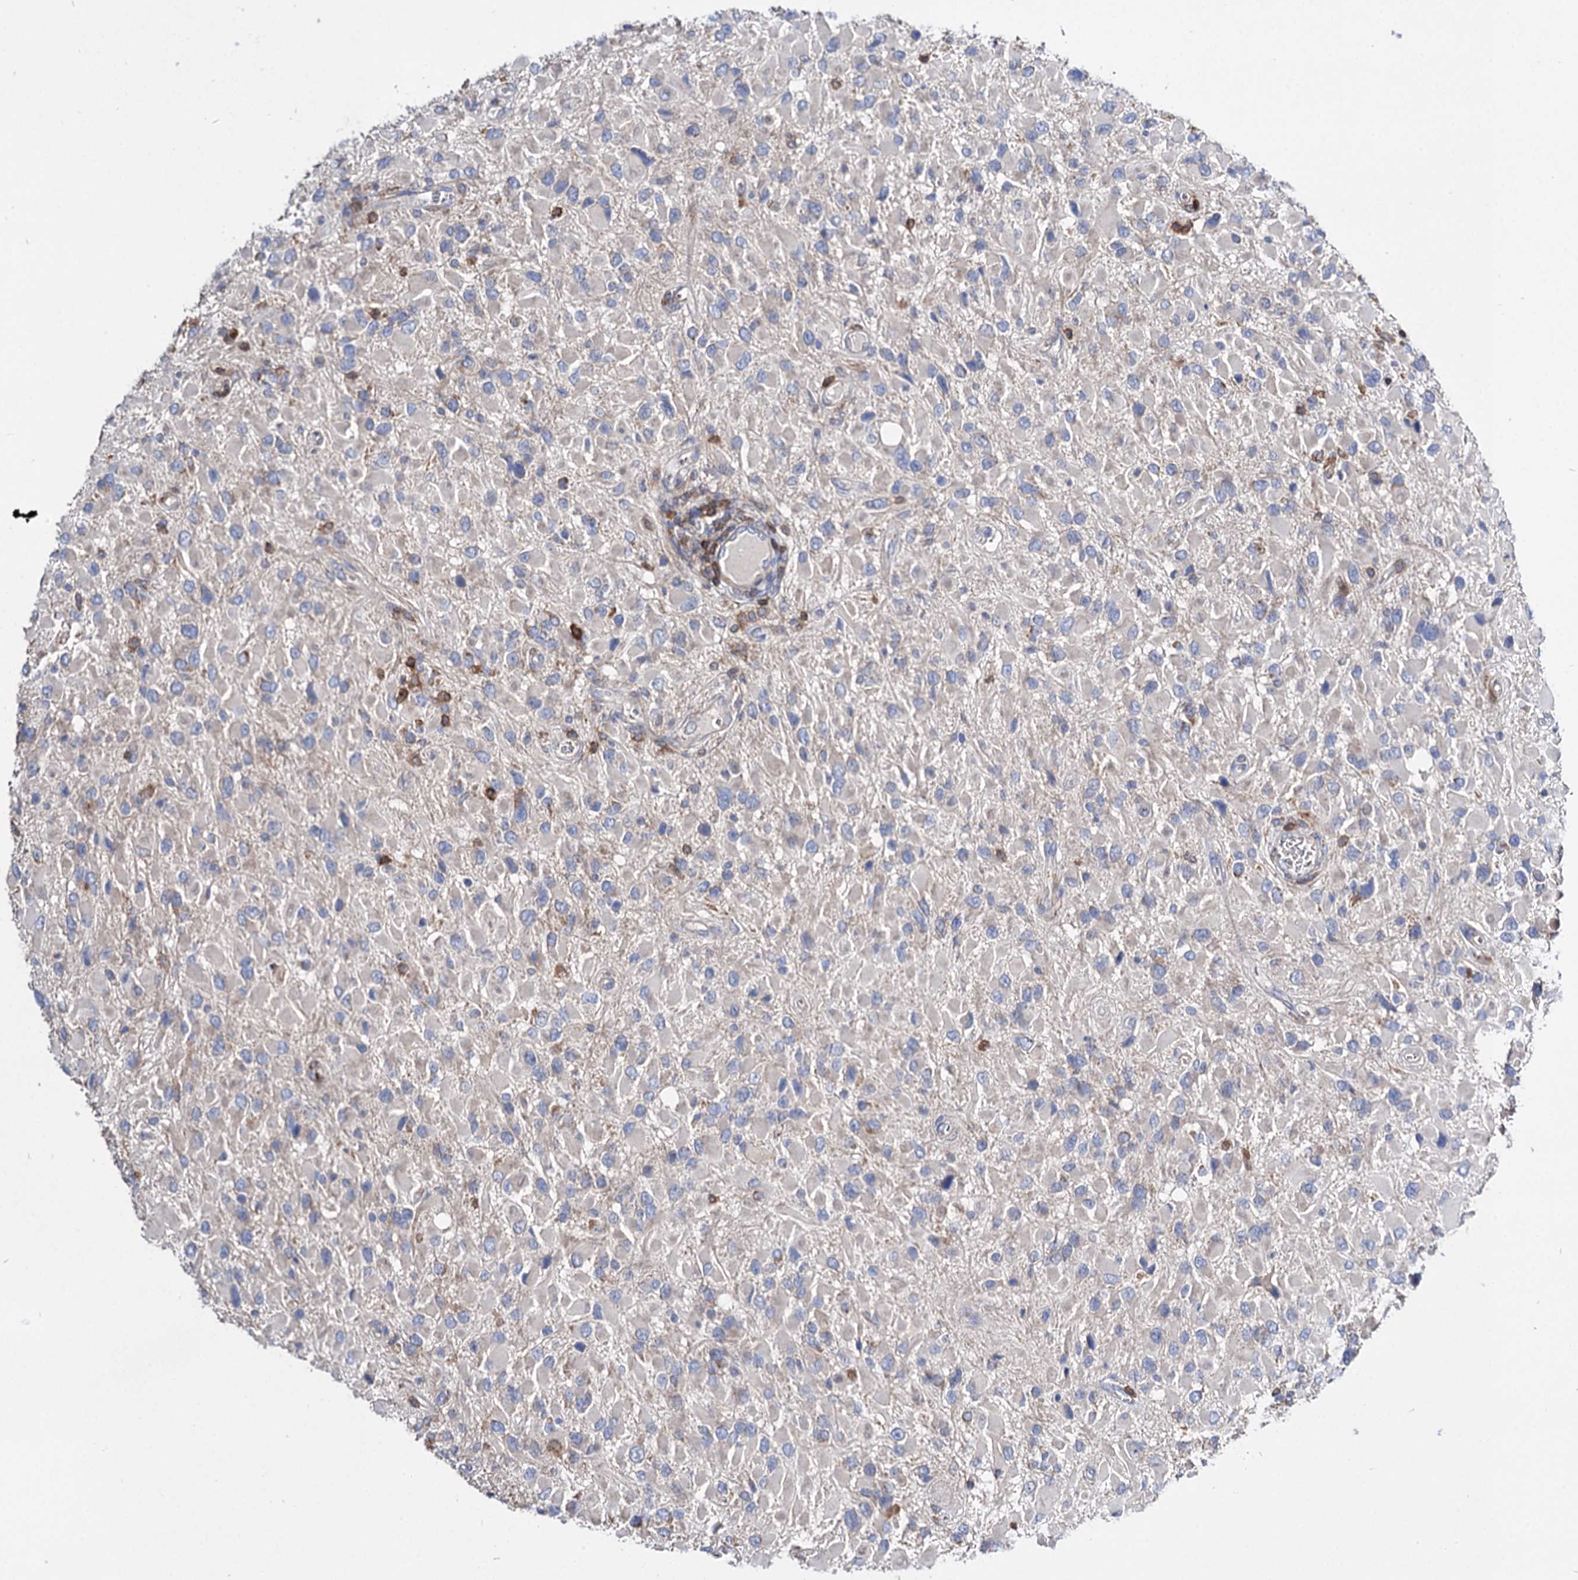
{"staining": {"intensity": "negative", "quantity": "none", "location": "none"}, "tissue": "glioma", "cell_type": "Tumor cells", "image_type": "cancer", "snomed": [{"axis": "morphology", "description": "Glioma, malignant, High grade"}, {"axis": "topography", "description": "Brain"}], "caption": "IHC histopathology image of neoplastic tissue: malignant high-grade glioma stained with DAB shows no significant protein positivity in tumor cells.", "gene": "UBASH3B", "patient": {"sex": "male", "age": 53}}